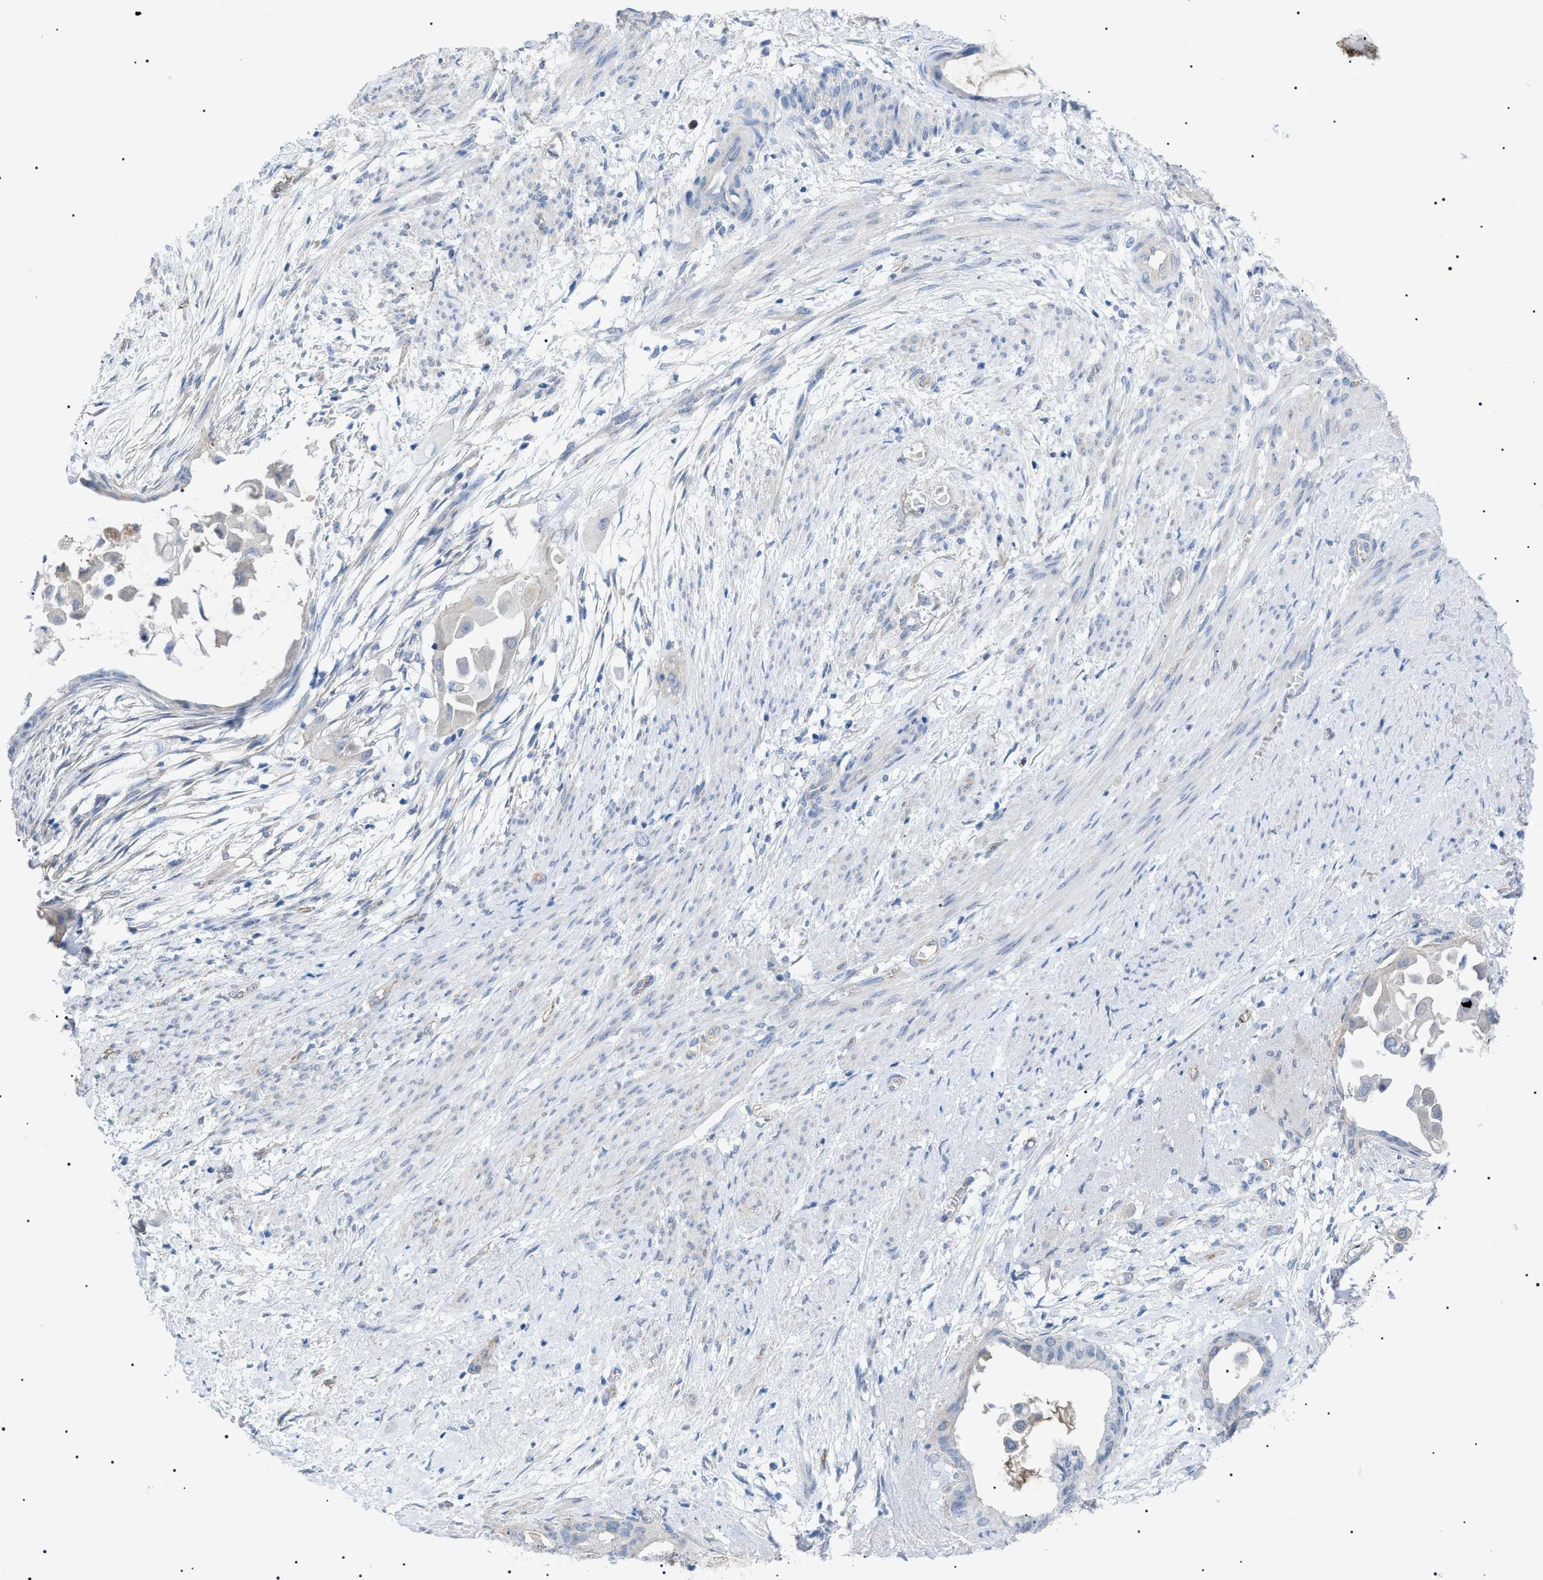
{"staining": {"intensity": "negative", "quantity": "none", "location": "none"}, "tissue": "cervical cancer", "cell_type": "Tumor cells", "image_type": "cancer", "snomed": [{"axis": "morphology", "description": "Normal tissue, NOS"}, {"axis": "morphology", "description": "Adenocarcinoma, NOS"}, {"axis": "topography", "description": "Cervix"}, {"axis": "topography", "description": "Endometrium"}], "caption": "Protein analysis of cervical cancer reveals no significant expression in tumor cells.", "gene": "ADAMTS1", "patient": {"sex": "female", "age": 86}}